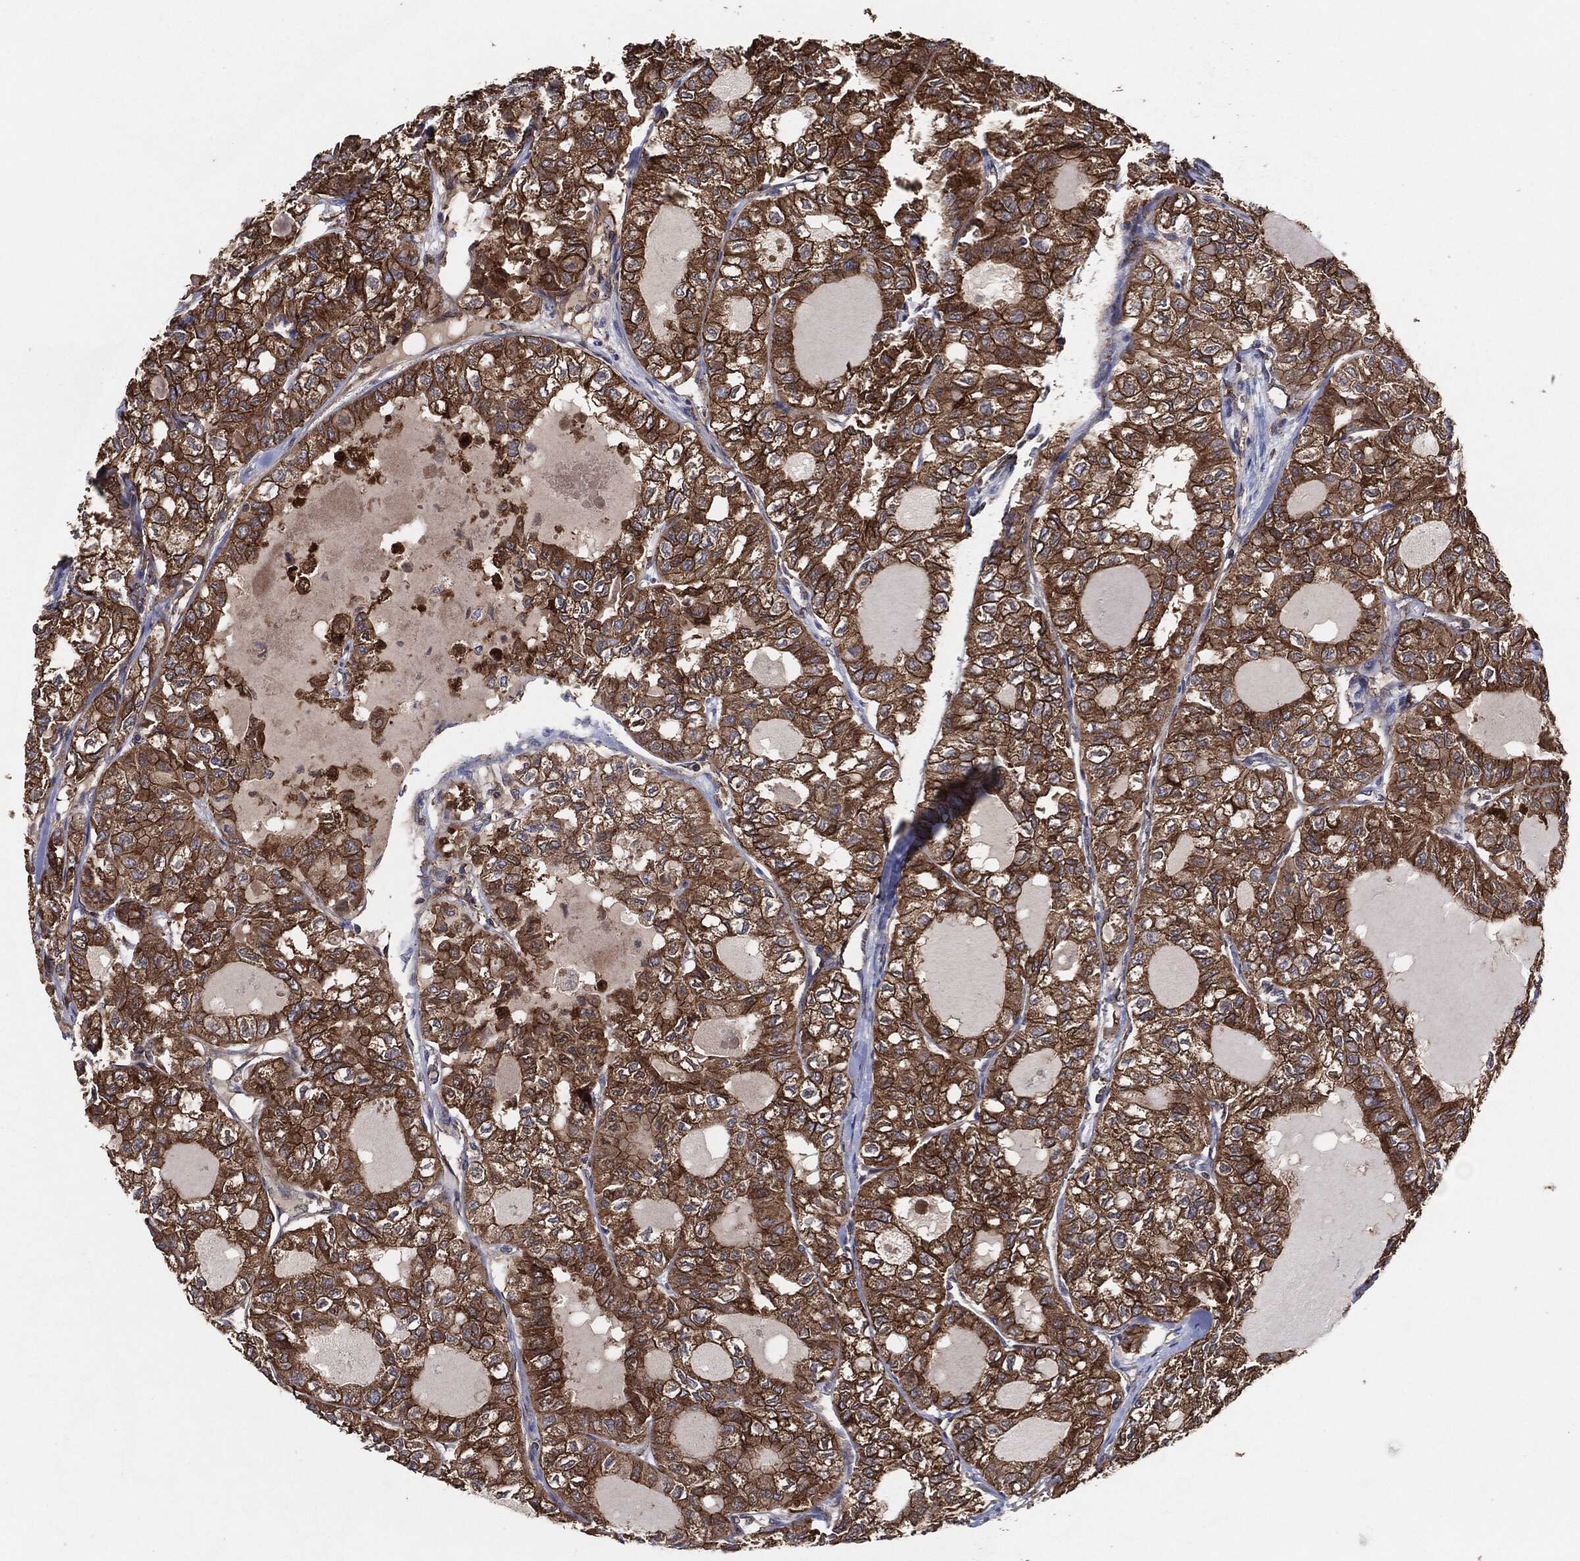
{"staining": {"intensity": "strong", "quantity": ">75%", "location": "cytoplasmic/membranous"}, "tissue": "thyroid cancer", "cell_type": "Tumor cells", "image_type": "cancer", "snomed": [{"axis": "morphology", "description": "Follicular adenoma carcinoma, NOS"}, {"axis": "topography", "description": "Thyroid gland"}], "caption": "A brown stain labels strong cytoplasmic/membranous staining of a protein in human thyroid cancer (follicular adenoma carcinoma) tumor cells.", "gene": "CTNNA1", "patient": {"sex": "male", "age": 75}}